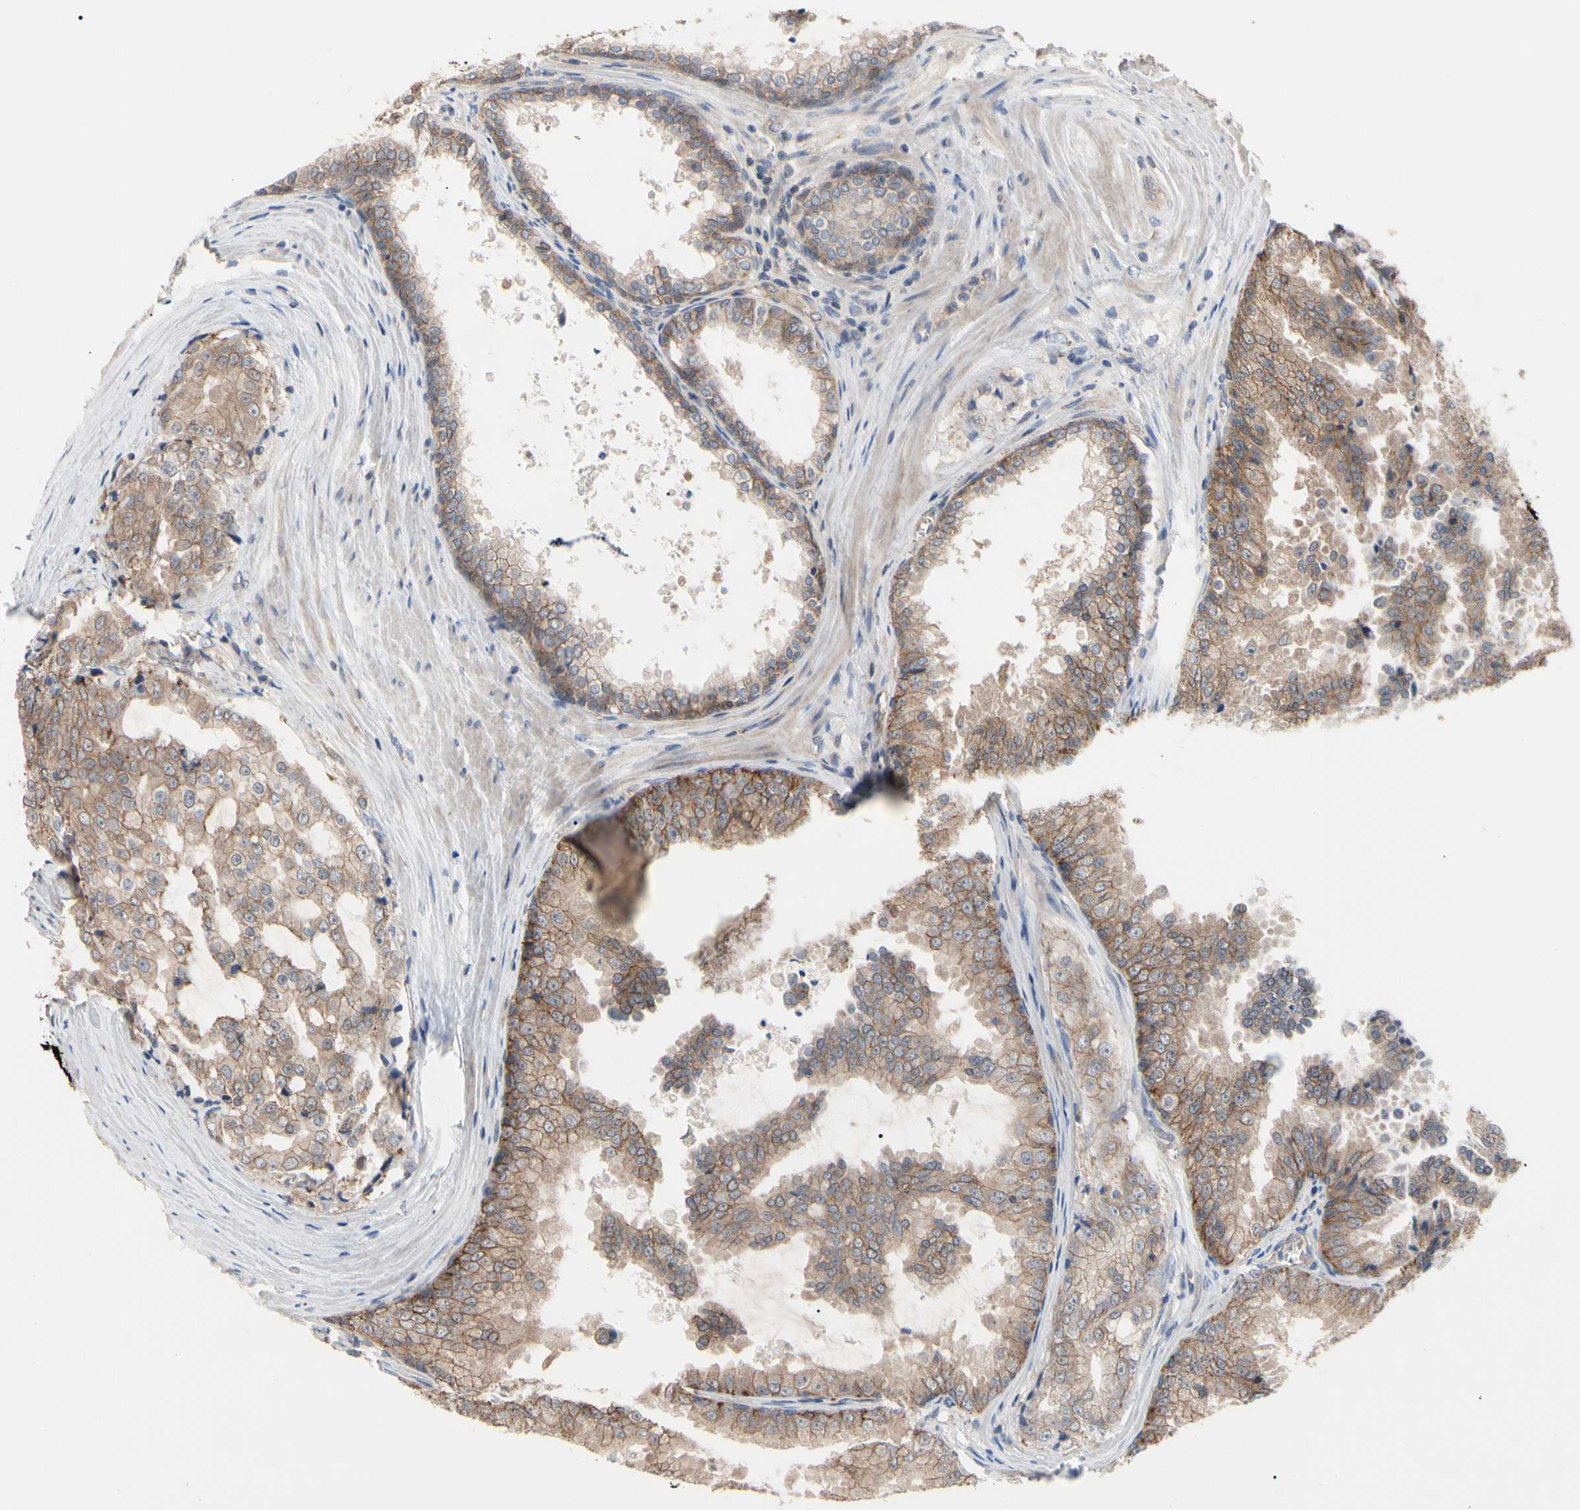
{"staining": {"intensity": "moderate", "quantity": ">75%", "location": "cytoplasmic/membranous"}, "tissue": "prostate cancer", "cell_type": "Tumor cells", "image_type": "cancer", "snomed": [{"axis": "morphology", "description": "Adenocarcinoma, High grade"}, {"axis": "topography", "description": "Prostate"}], "caption": "Prostate cancer stained with a brown dye demonstrates moderate cytoplasmic/membranous positive staining in about >75% of tumor cells.", "gene": "DPP8", "patient": {"sex": "male", "age": 73}}